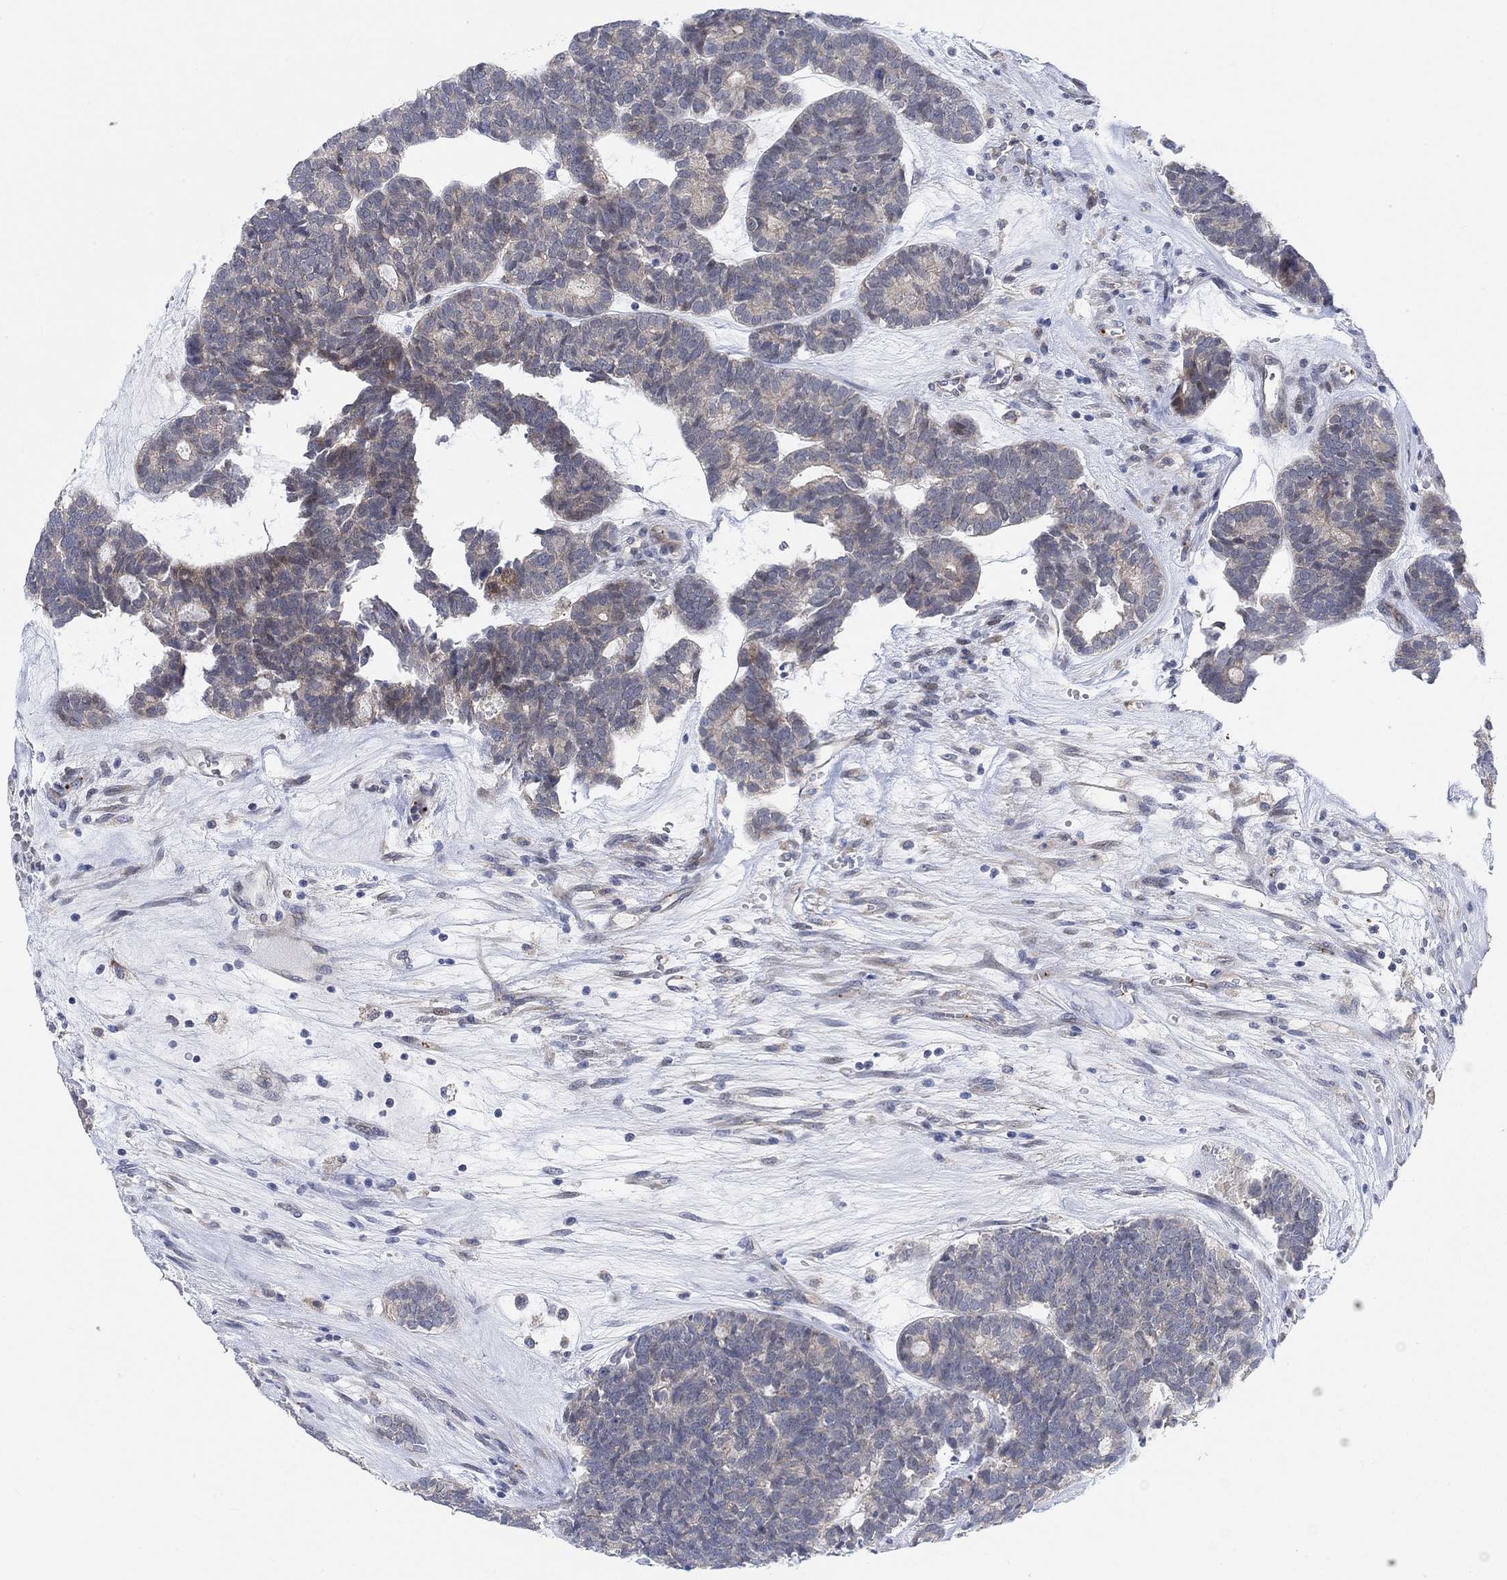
{"staining": {"intensity": "negative", "quantity": "none", "location": "none"}, "tissue": "head and neck cancer", "cell_type": "Tumor cells", "image_type": "cancer", "snomed": [{"axis": "morphology", "description": "Adenocarcinoma, NOS"}, {"axis": "topography", "description": "Head-Neck"}], "caption": "Tumor cells show no significant protein expression in head and neck adenocarcinoma. Brightfield microscopy of immunohistochemistry (IHC) stained with DAB (brown) and hematoxylin (blue), captured at high magnification.", "gene": "PMFBP1", "patient": {"sex": "female", "age": 81}}